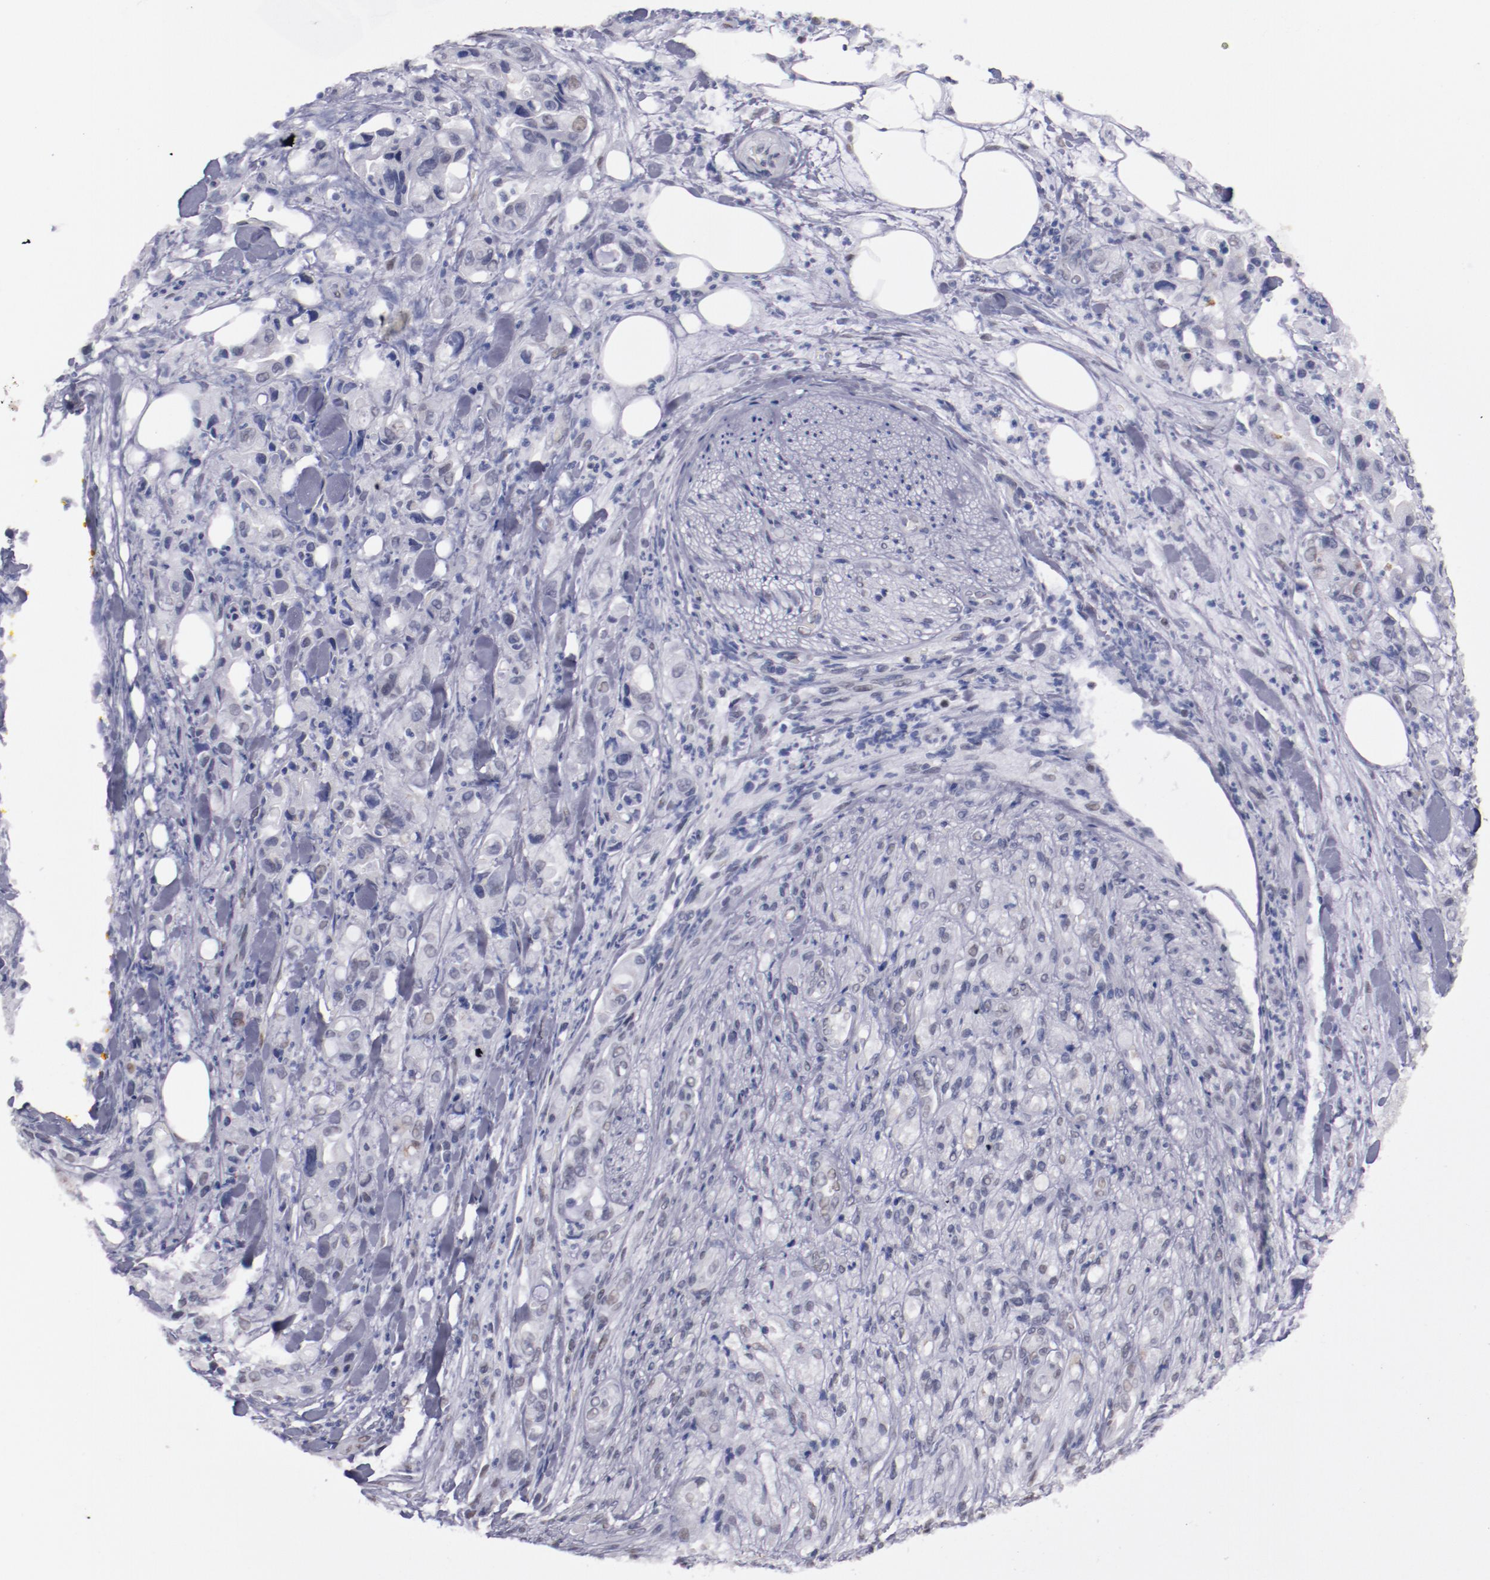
{"staining": {"intensity": "negative", "quantity": "none", "location": "none"}, "tissue": "pancreatic cancer", "cell_type": "Tumor cells", "image_type": "cancer", "snomed": [{"axis": "morphology", "description": "Adenocarcinoma, NOS"}, {"axis": "topography", "description": "Pancreas"}], "caption": "The photomicrograph reveals no significant expression in tumor cells of pancreatic cancer. (Brightfield microscopy of DAB immunohistochemistry at high magnification).", "gene": "IRF4", "patient": {"sex": "male", "age": 70}}